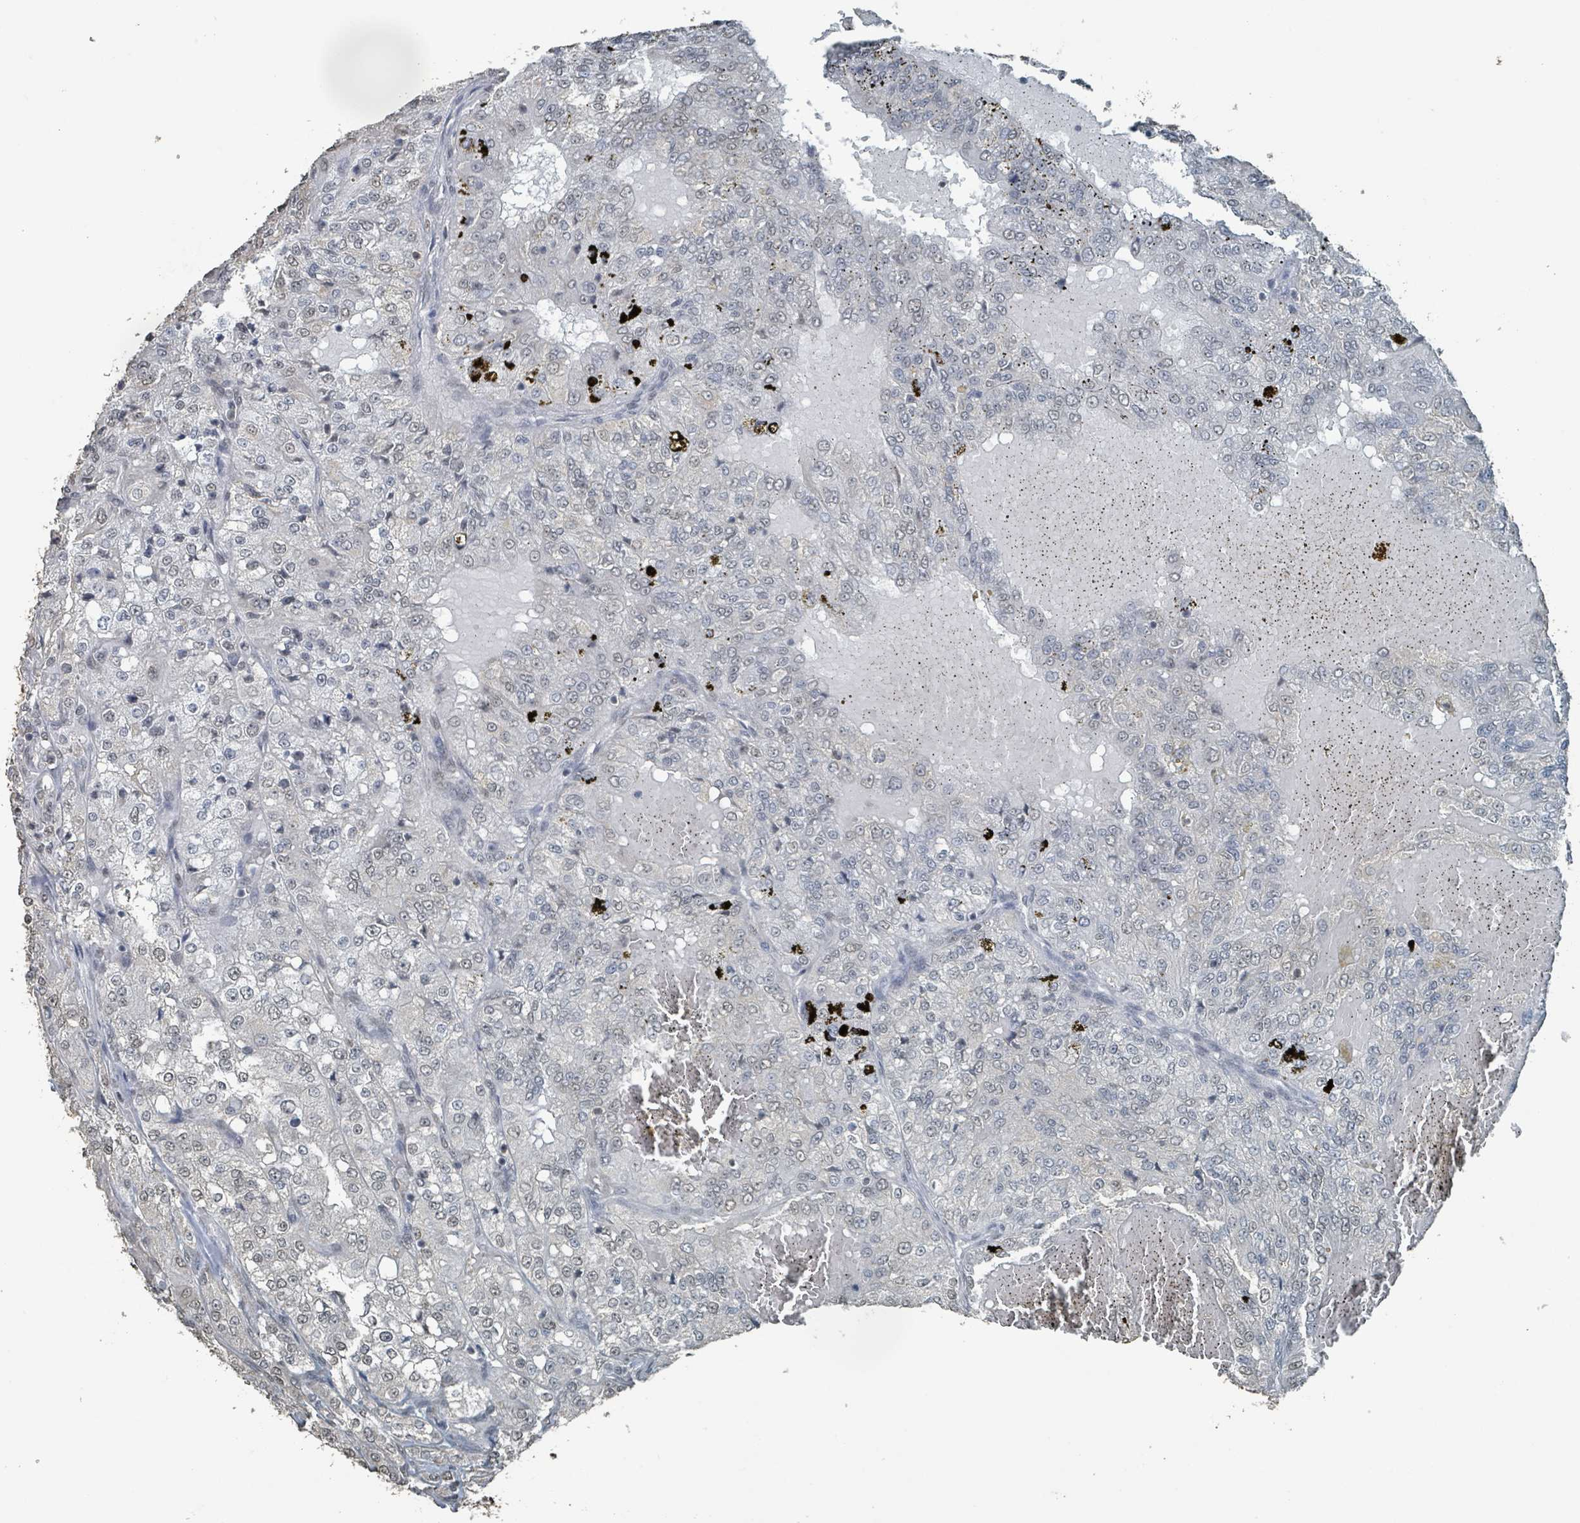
{"staining": {"intensity": "weak", "quantity": "<25%", "location": "nuclear"}, "tissue": "renal cancer", "cell_type": "Tumor cells", "image_type": "cancer", "snomed": [{"axis": "morphology", "description": "Adenocarcinoma, NOS"}, {"axis": "topography", "description": "Kidney"}], "caption": "This micrograph is of renal cancer stained with immunohistochemistry to label a protein in brown with the nuclei are counter-stained blue. There is no positivity in tumor cells.", "gene": "PHIP", "patient": {"sex": "female", "age": 63}}